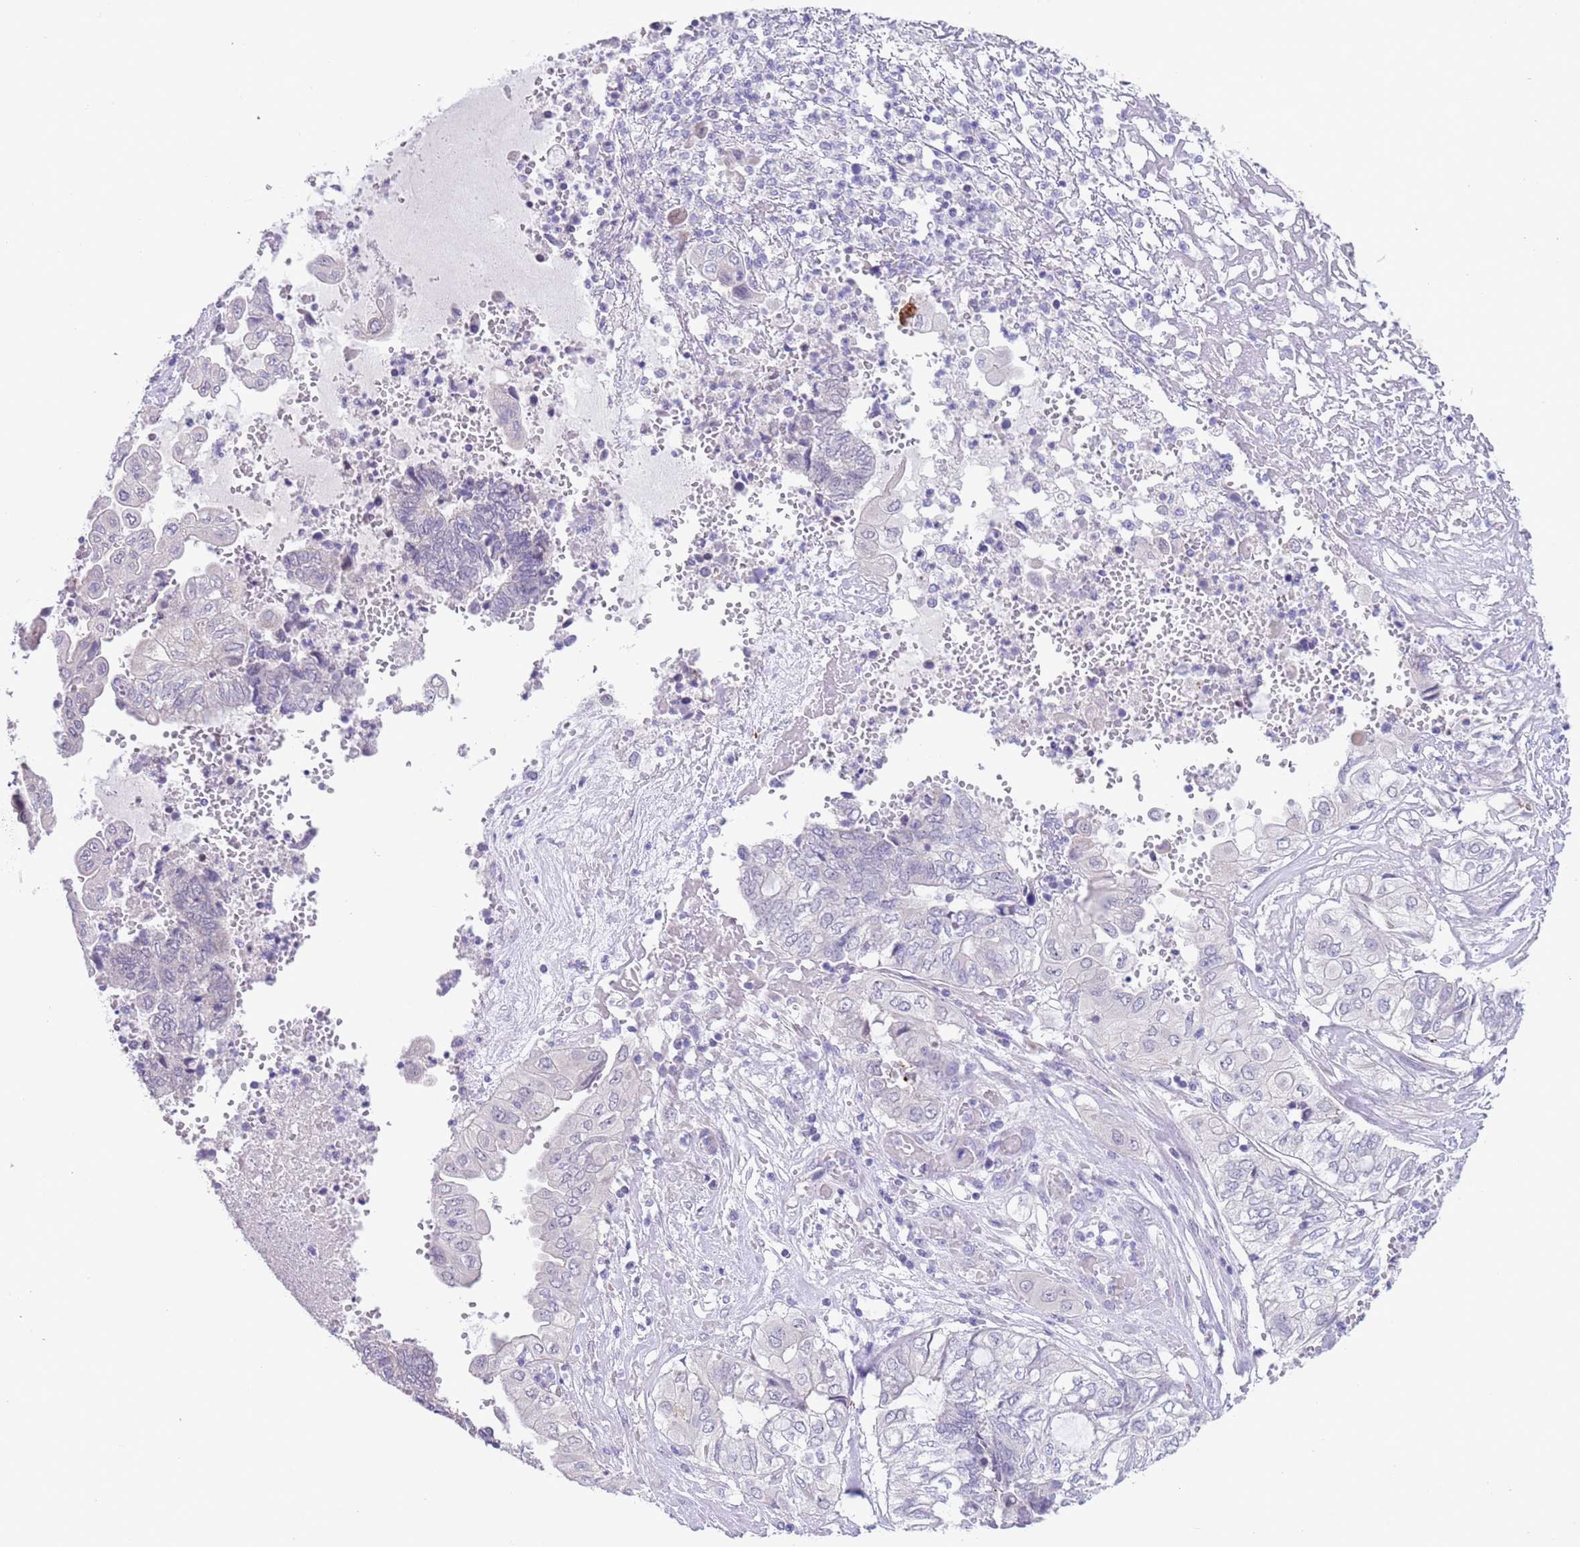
{"staining": {"intensity": "negative", "quantity": "none", "location": "none"}, "tissue": "endometrial cancer", "cell_type": "Tumor cells", "image_type": "cancer", "snomed": [{"axis": "morphology", "description": "Adenocarcinoma, NOS"}, {"axis": "topography", "description": "Uterus"}, {"axis": "topography", "description": "Endometrium"}], "caption": "This is an immunohistochemistry (IHC) image of human endometrial cancer. There is no expression in tumor cells.", "gene": "SPIRE2", "patient": {"sex": "female", "age": 70}}